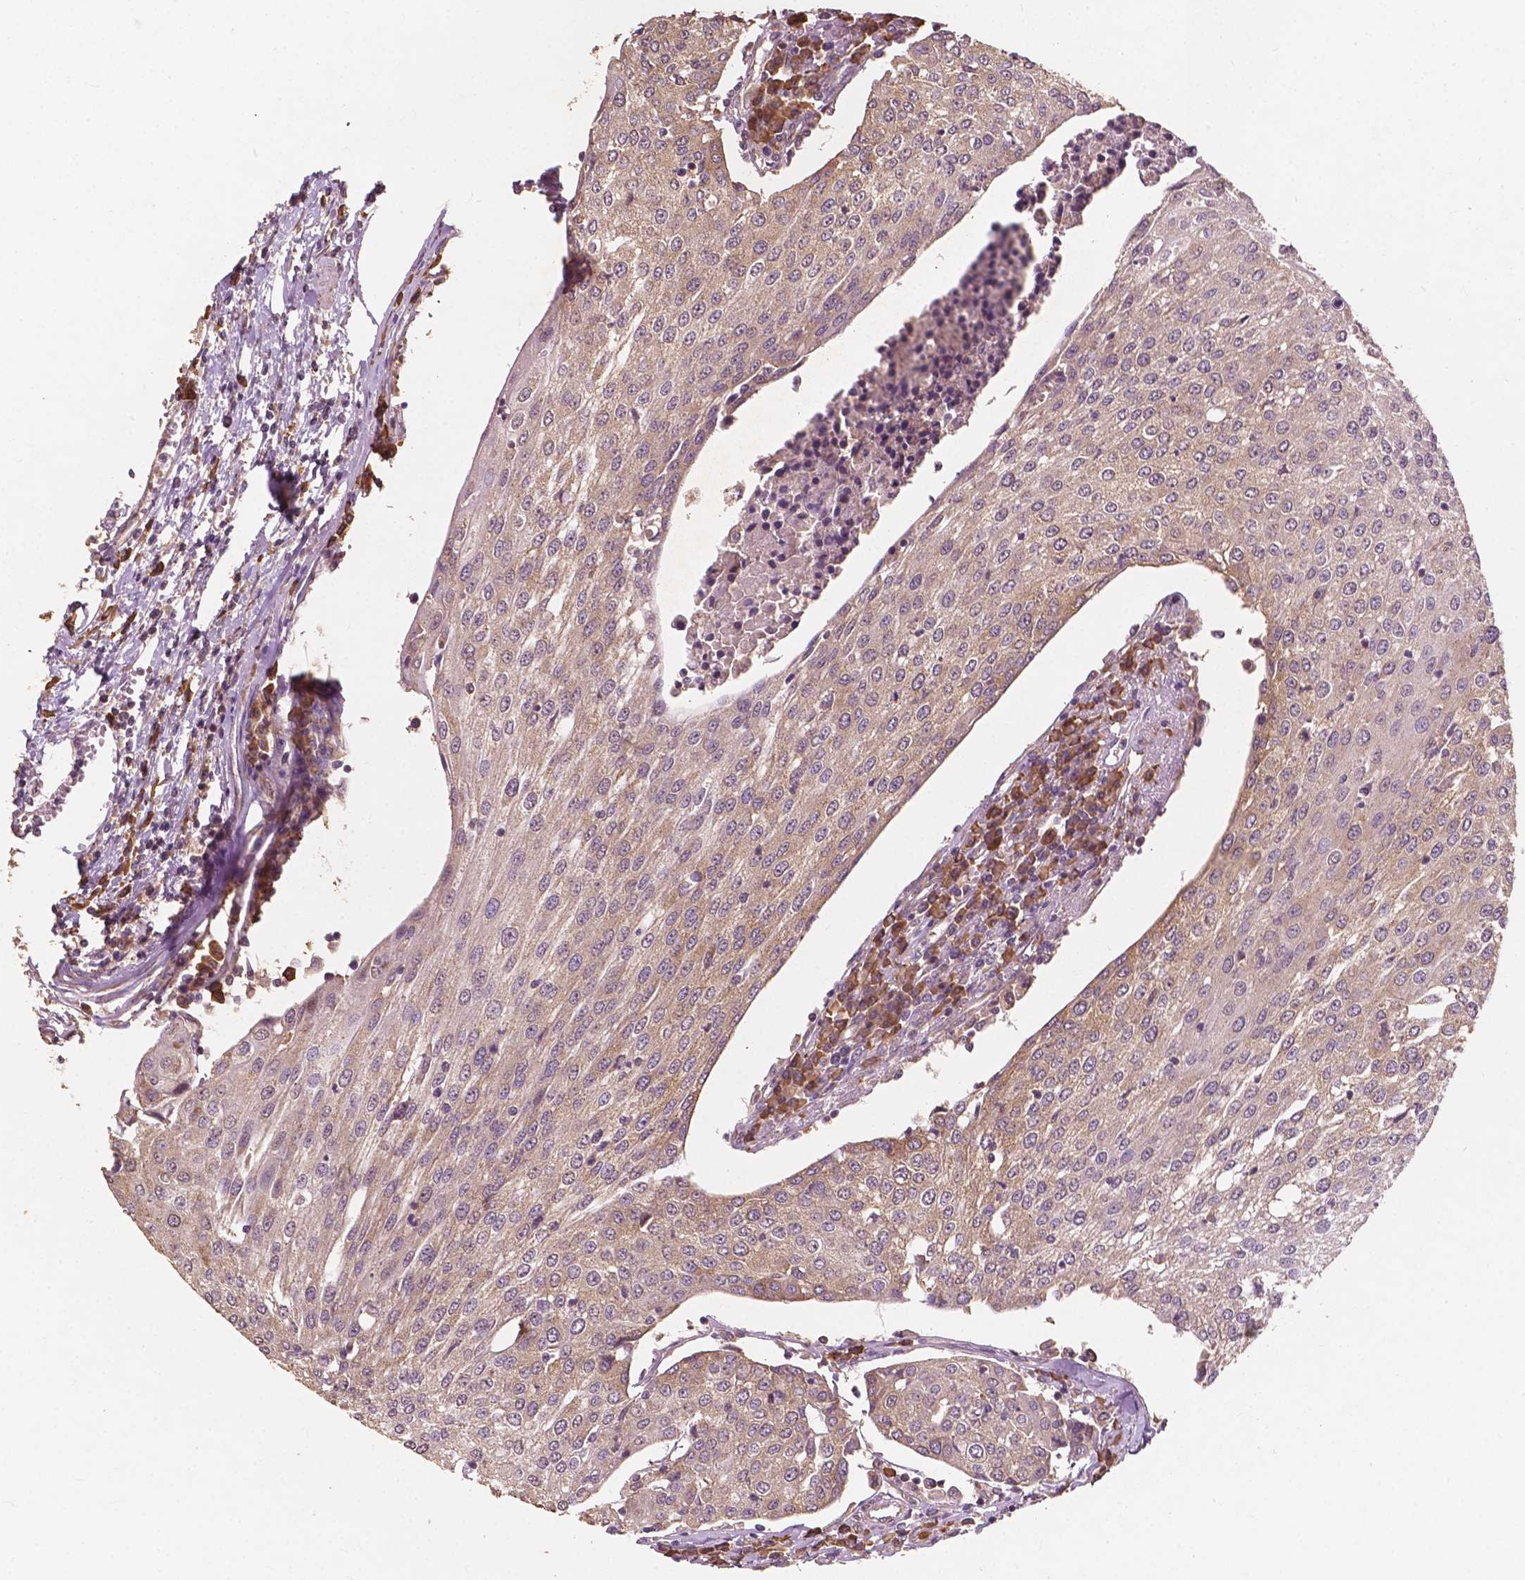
{"staining": {"intensity": "weak", "quantity": "<25%", "location": "cytoplasmic/membranous"}, "tissue": "urothelial cancer", "cell_type": "Tumor cells", "image_type": "cancer", "snomed": [{"axis": "morphology", "description": "Urothelial carcinoma, High grade"}, {"axis": "topography", "description": "Urinary bladder"}], "caption": "High magnification brightfield microscopy of high-grade urothelial carcinoma stained with DAB (brown) and counterstained with hematoxylin (blue): tumor cells show no significant positivity. (DAB (3,3'-diaminobenzidine) immunohistochemistry (IHC) visualized using brightfield microscopy, high magnification).", "gene": "G3BP1", "patient": {"sex": "female", "age": 85}}